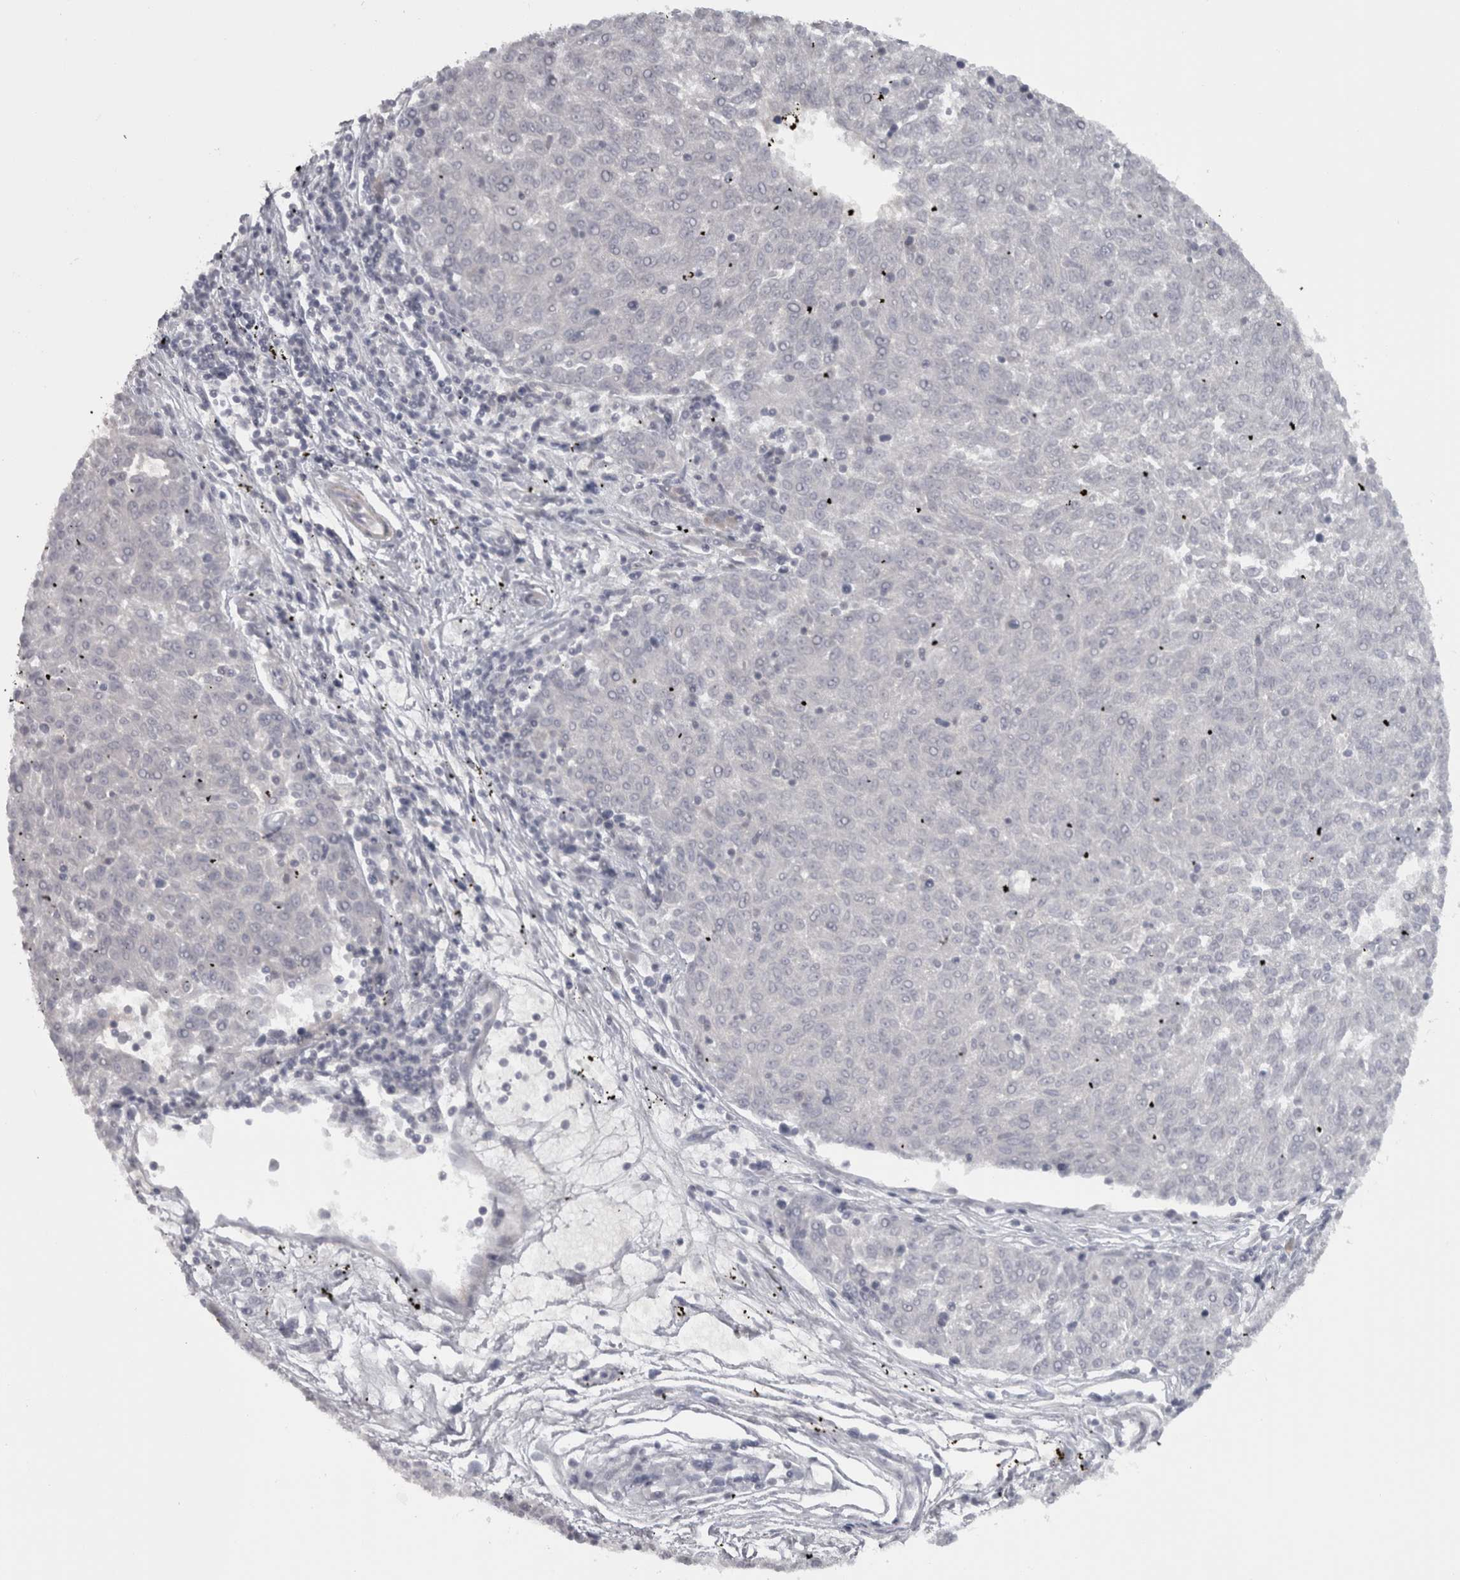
{"staining": {"intensity": "negative", "quantity": "none", "location": "none"}, "tissue": "melanoma", "cell_type": "Tumor cells", "image_type": "cancer", "snomed": [{"axis": "morphology", "description": "Malignant melanoma, NOS"}, {"axis": "topography", "description": "Skin"}], "caption": "IHC micrograph of neoplastic tissue: human melanoma stained with DAB (3,3'-diaminobenzidine) reveals no significant protein staining in tumor cells. (IHC, brightfield microscopy, high magnification).", "gene": "PPP1R12B", "patient": {"sex": "female", "age": 72}}